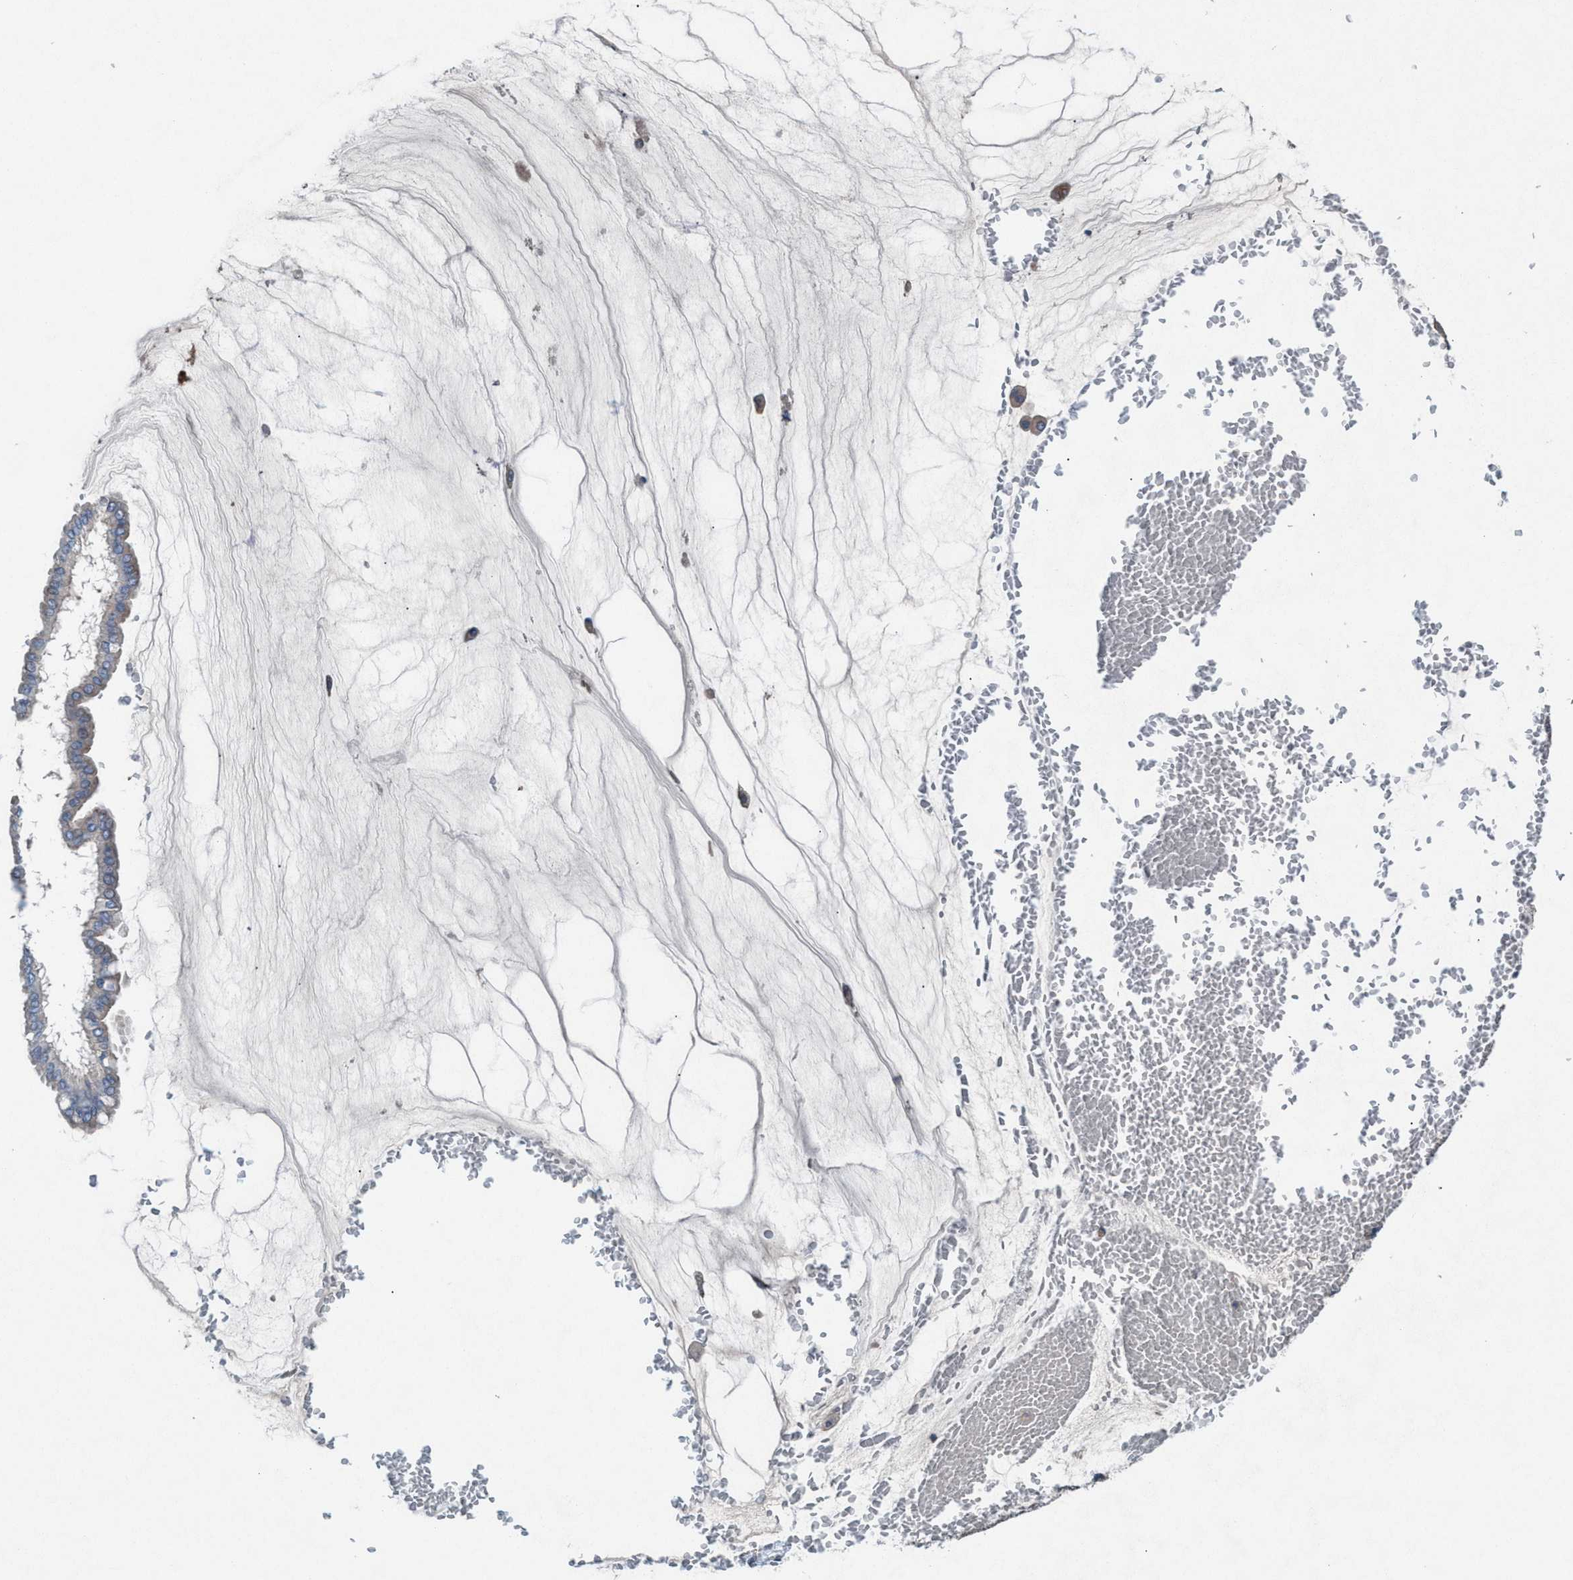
{"staining": {"intensity": "negative", "quantity": "none", "location": "none"}, "tissue": "ovarian cancer", "cell_type": "Tumor cells", "image_type": "cancer", "snomed": [{"axis": "morphology", "description": "Cystadenocarcinoma, mucinous, NOS"}, {"axis": "topography", "description": "Ovary"}], "caption": "Micrograph shows no significant protein positivity in tumor cells of mucinous cystadenocarcinoma (ovarian). Nuclei are stained in blue.", "gene": "MRM1", "patient": {"sex": "female", "age": 73}}